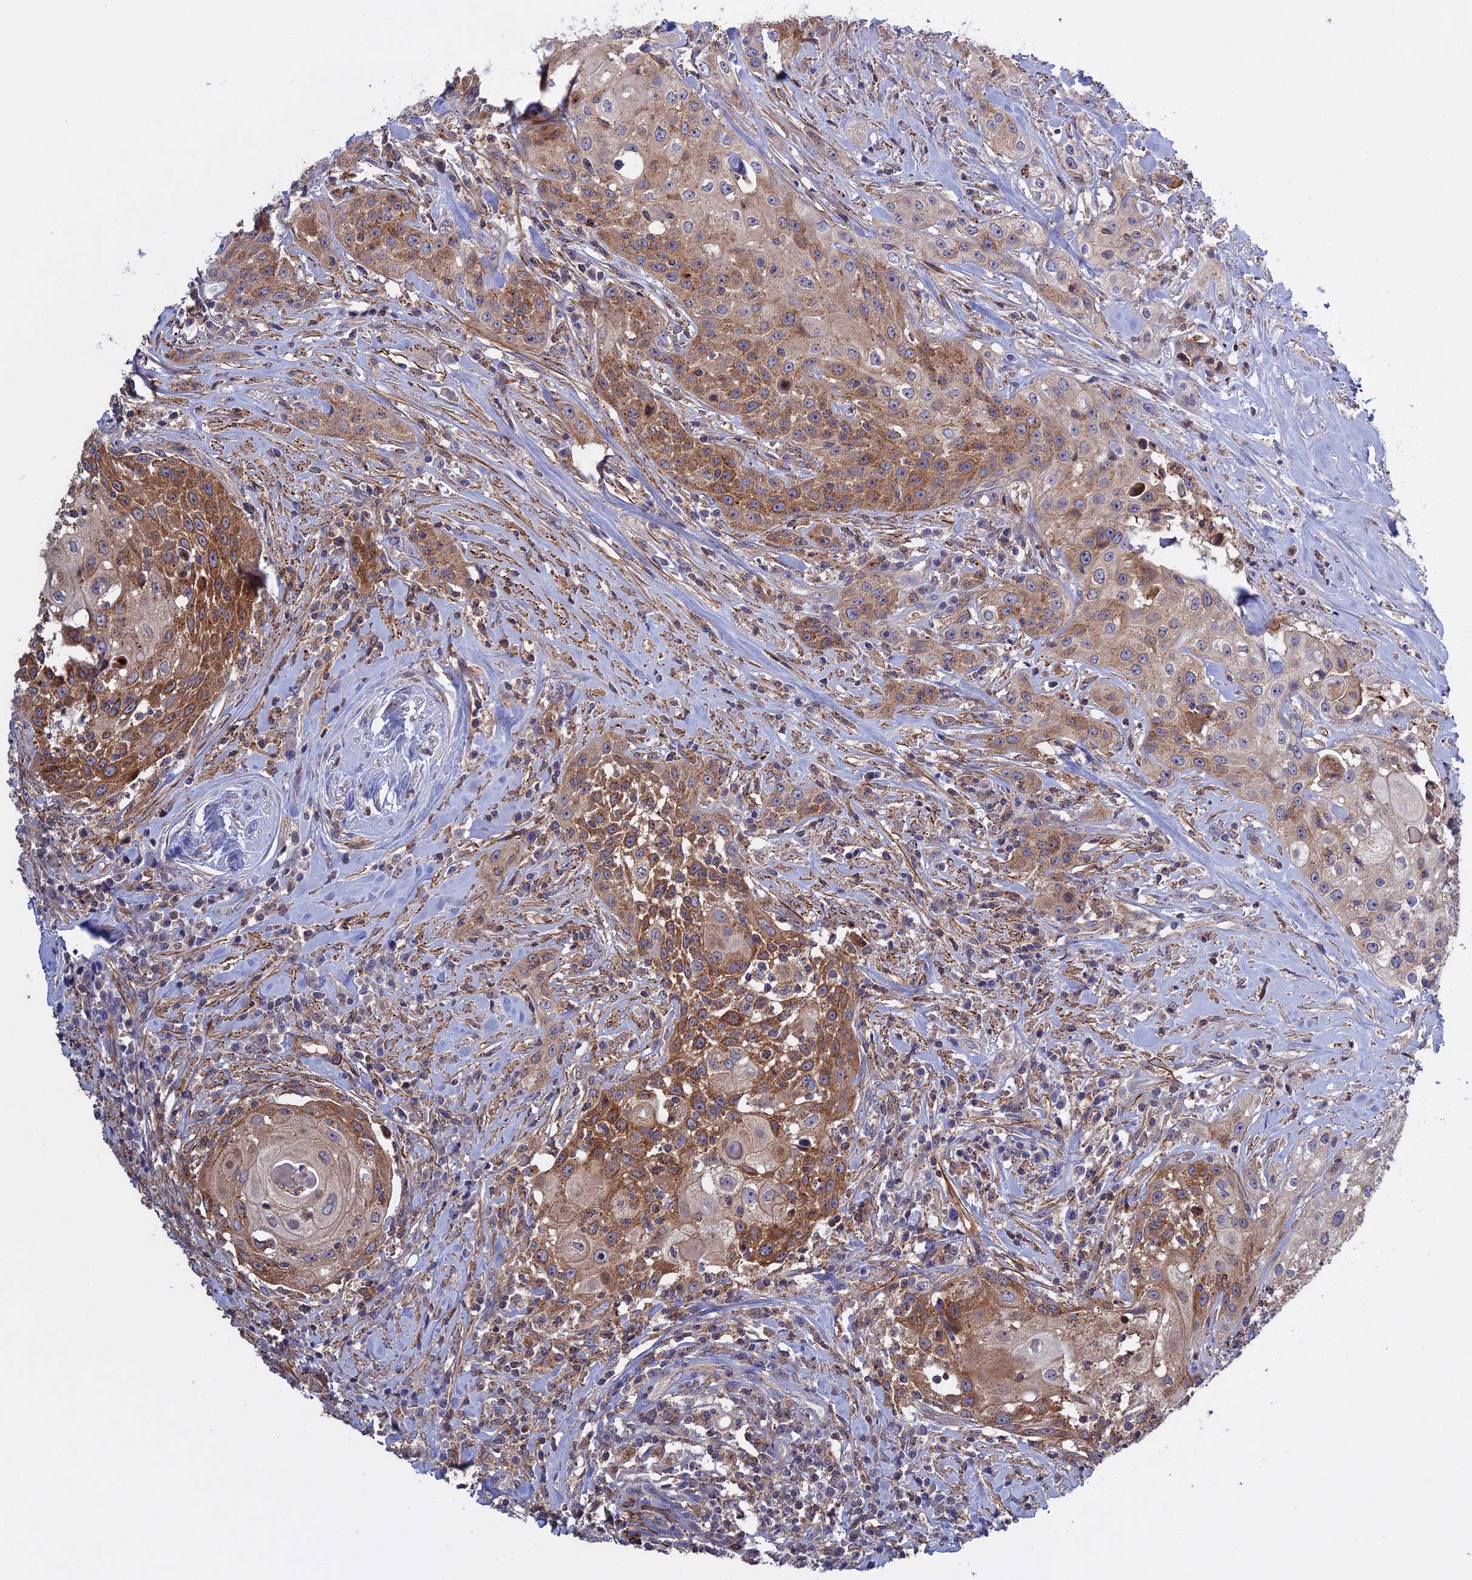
{"staining": {"intensity": "moderate", "quantity": ">75%", "location": "cytoplasmic/membranous"}, "tissue": "head and neck cancer", "cell_type": "Tumor cells", "image_type": "cancer", "snomed": [{"axis": "morphology", "description": "Squamous cell carcinoma, NOS"}, {"axis": "topography", "description": "Oral tissue"}, {"axis": "topography", "description": "Head-Neck"}], "caption": "Immunohistochemical staining of human head and neck cancer demonstrates moderate cytoplasmic/membranous protein staining in approximately >75% of tumor cells.", "gene": "LYPD5", "patient": {"sex": "female", "age": 82}}